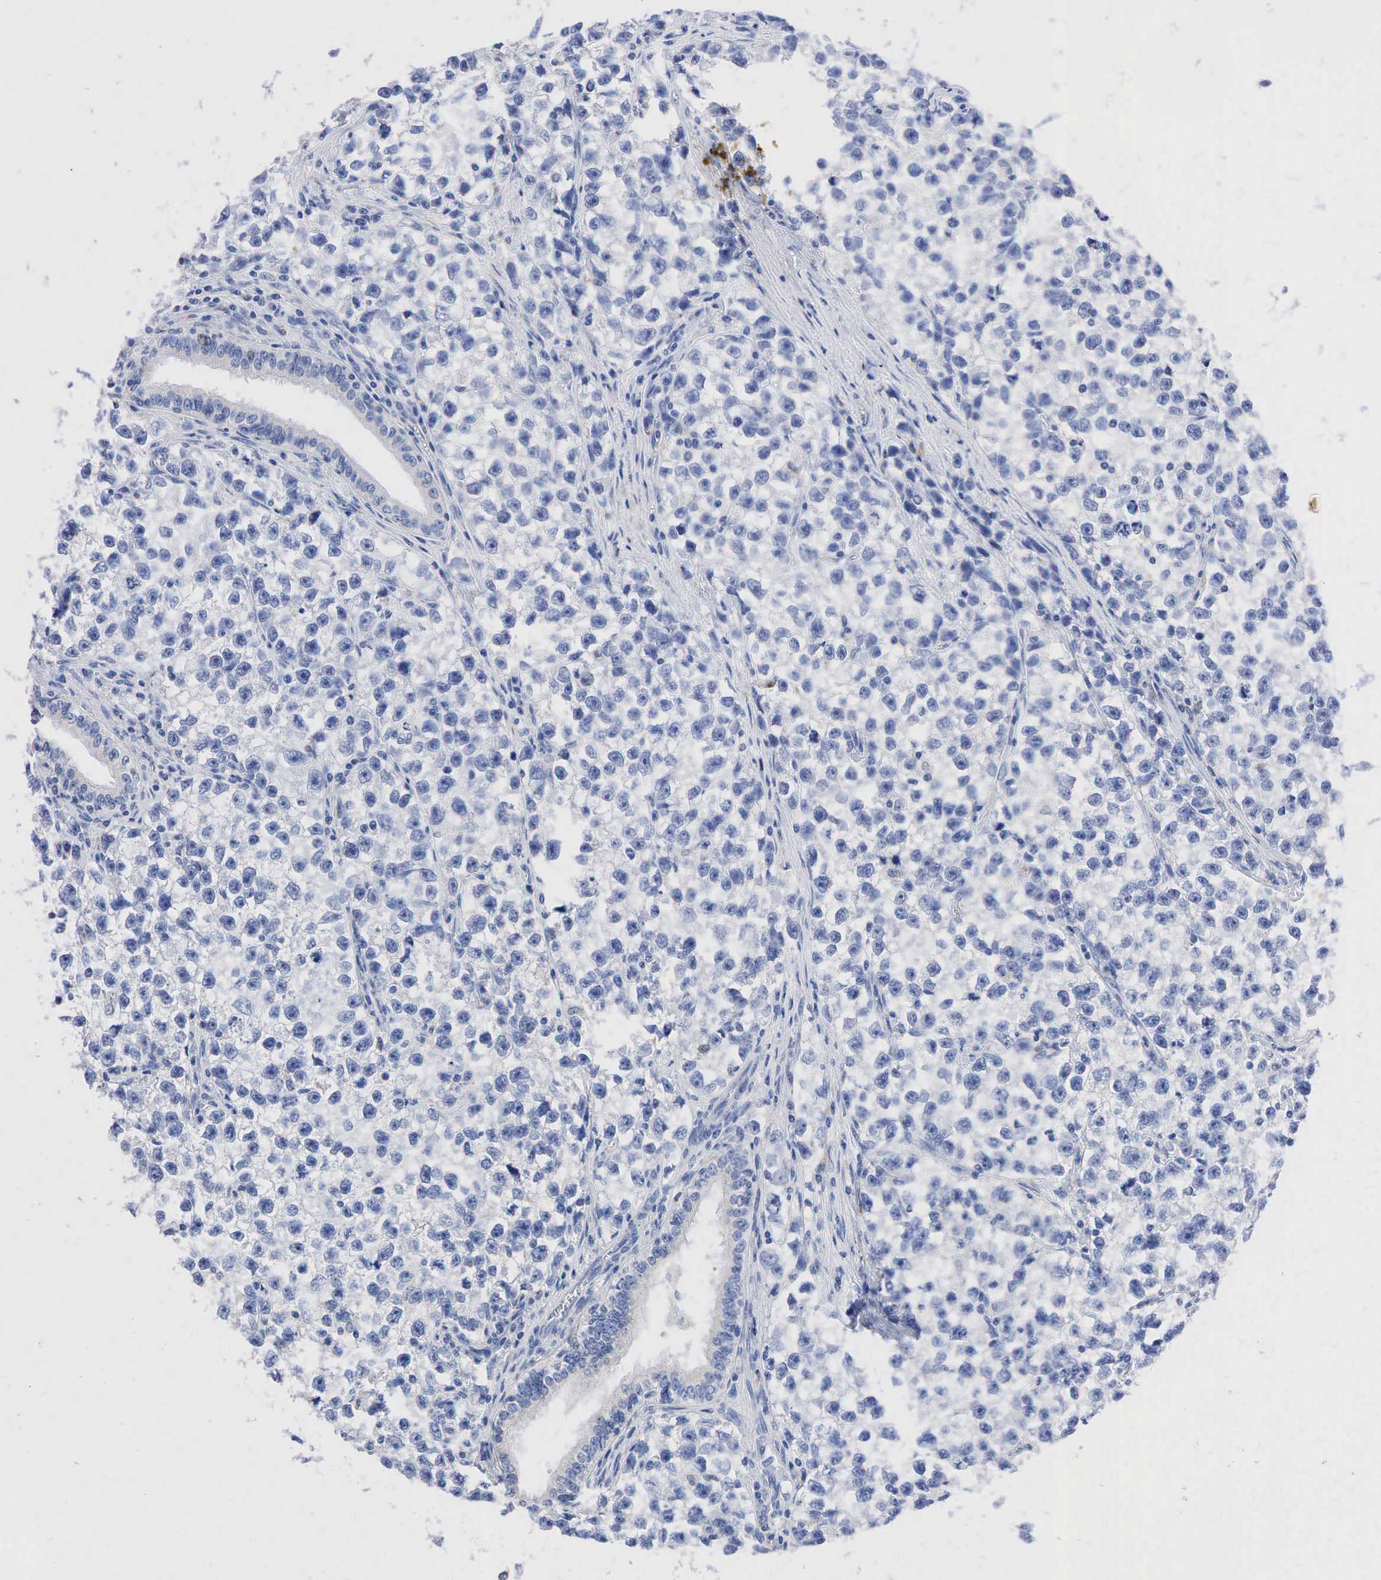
{"staining": {"intensity": "negative", "quantity": "none", "location": "none"}, "tissue": "testis cancer", "cell_type": "Tumor cells", "image_type": "cancer", "snomed": [{"axis": "morphology", "description": "Seminoma, NOS"}, {"axis": "morphology", "description": "Carcinoma, Embryonal, NOS"}, {"axis": "topography", "description": "Testis"}], "caption": "Image shows no protein staining in tumor cells of testis cancer (seminoma) tissue.", "gene": "SYP", "patient": {"sex": "male", "age": 30}}